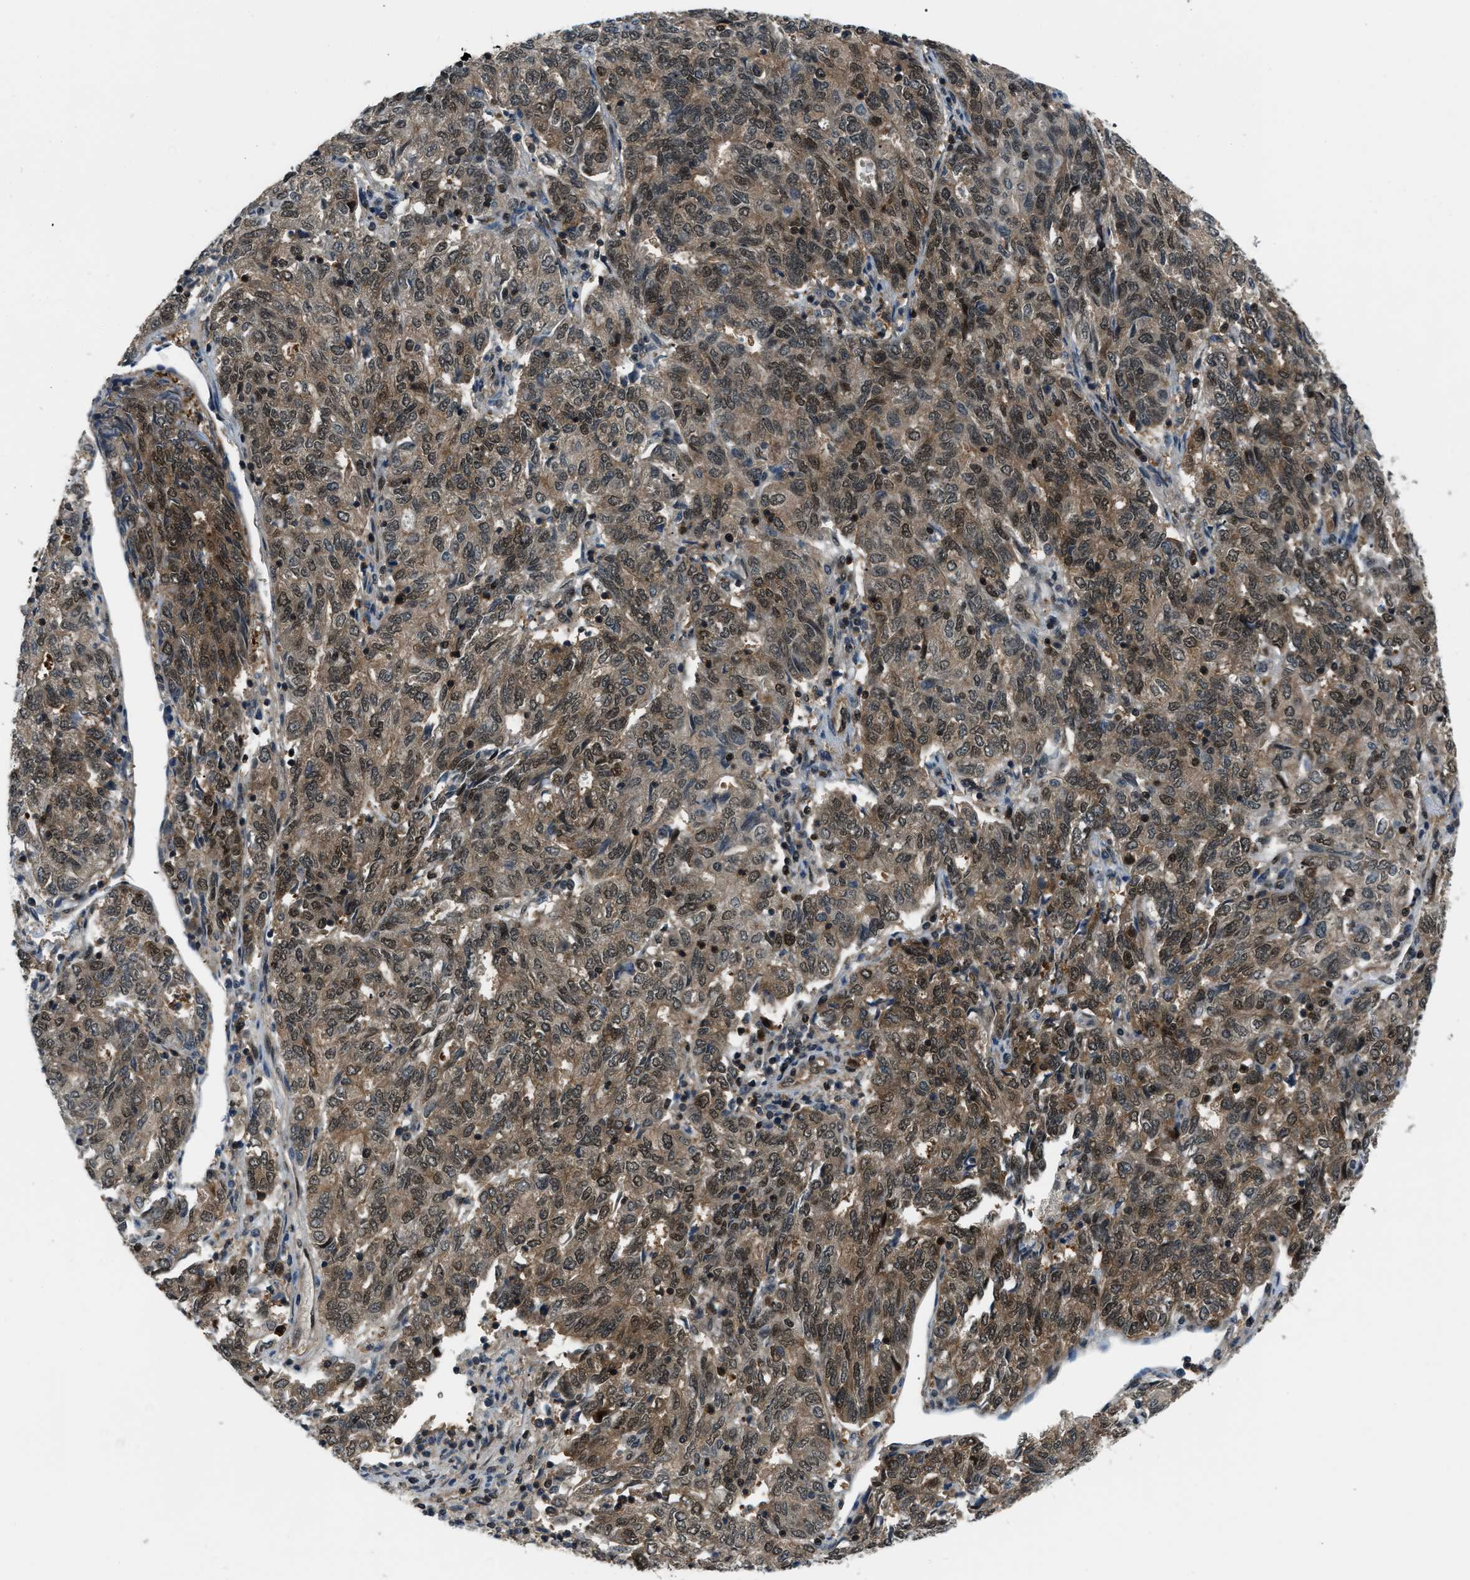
{"staining": {"intensity": "moderate", "quantity": ">75%", "location": "cytoplasmic/membranous,nuclear"}, "tissue": "endometrial cancer", "cell_type": "Tumor cells", "image_type": "cancer", "snomed": [{"axis": "morphology", "description": "Adenocarcinoma, NOS"}, {"axis": "topography", "description": "Endometrium"}], "caption": "A histopathology image of adenocarcinoma (endometrial) stained for a protein displays moderate cytoplasmic/membranous and nuclear brown staining in tumor cells.", "gene": "NUDCD3", "patient": {"sex": "female", "age": 80}}